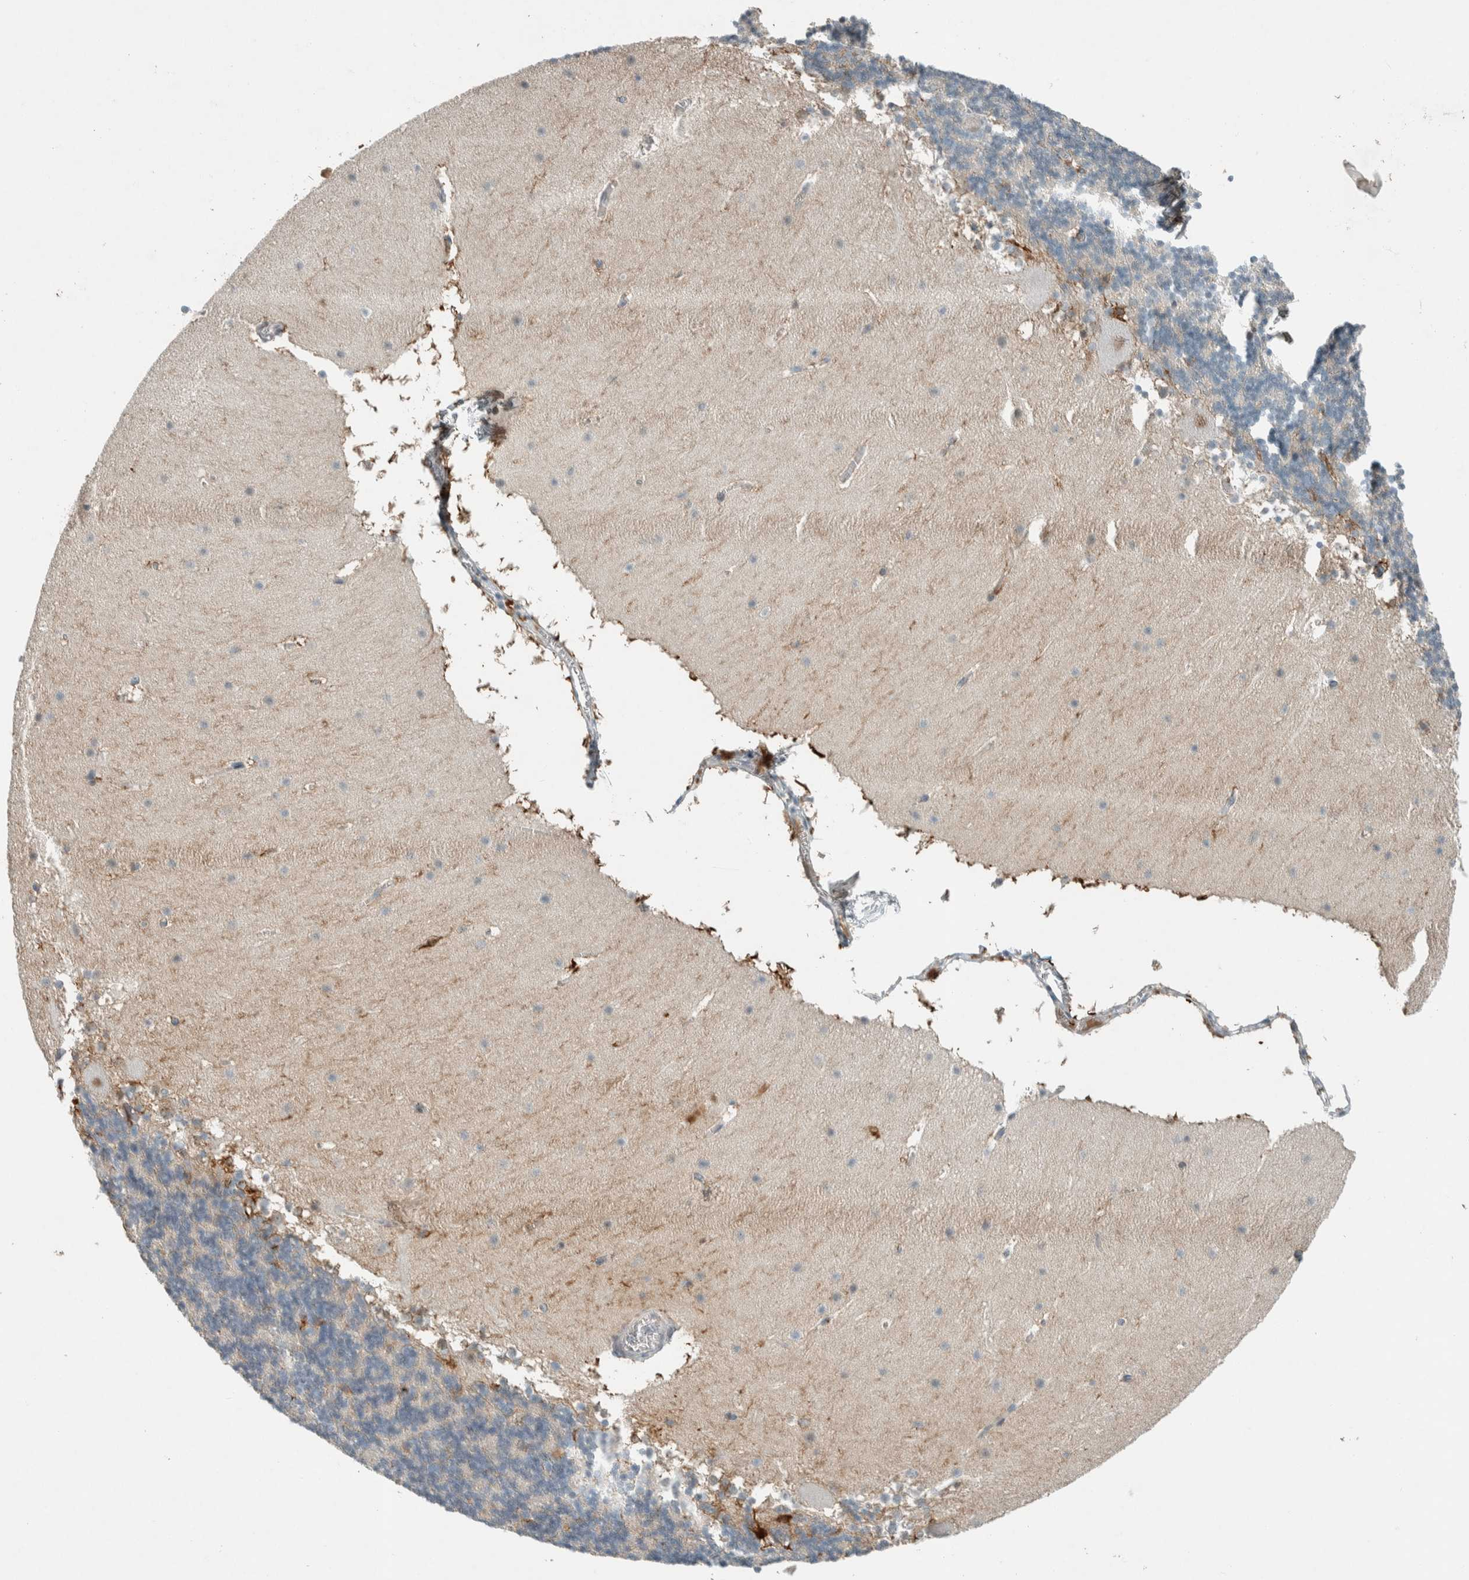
{"staining": {"intensity": "negative", "quantity": "none", "location": "none"}, "tissue": "cerebellum", "cell_type": "Cells in granular layer", "image_type": "normal", "snomed": [{"axis": "morphology", "description": "Normal tissue, NOS"}, {"axis": "topography", "description": "Cerebellum"}], "caption": "Immunohistochemistry (IHC) image of normal cerebellum: human cerebellum stained with DAB (3,3'-diaminobenzidine) shows no significant protein staining in cells in granular layer.", "gene": "CERCAM", "patient": {"sex": "male", "age": 45}}